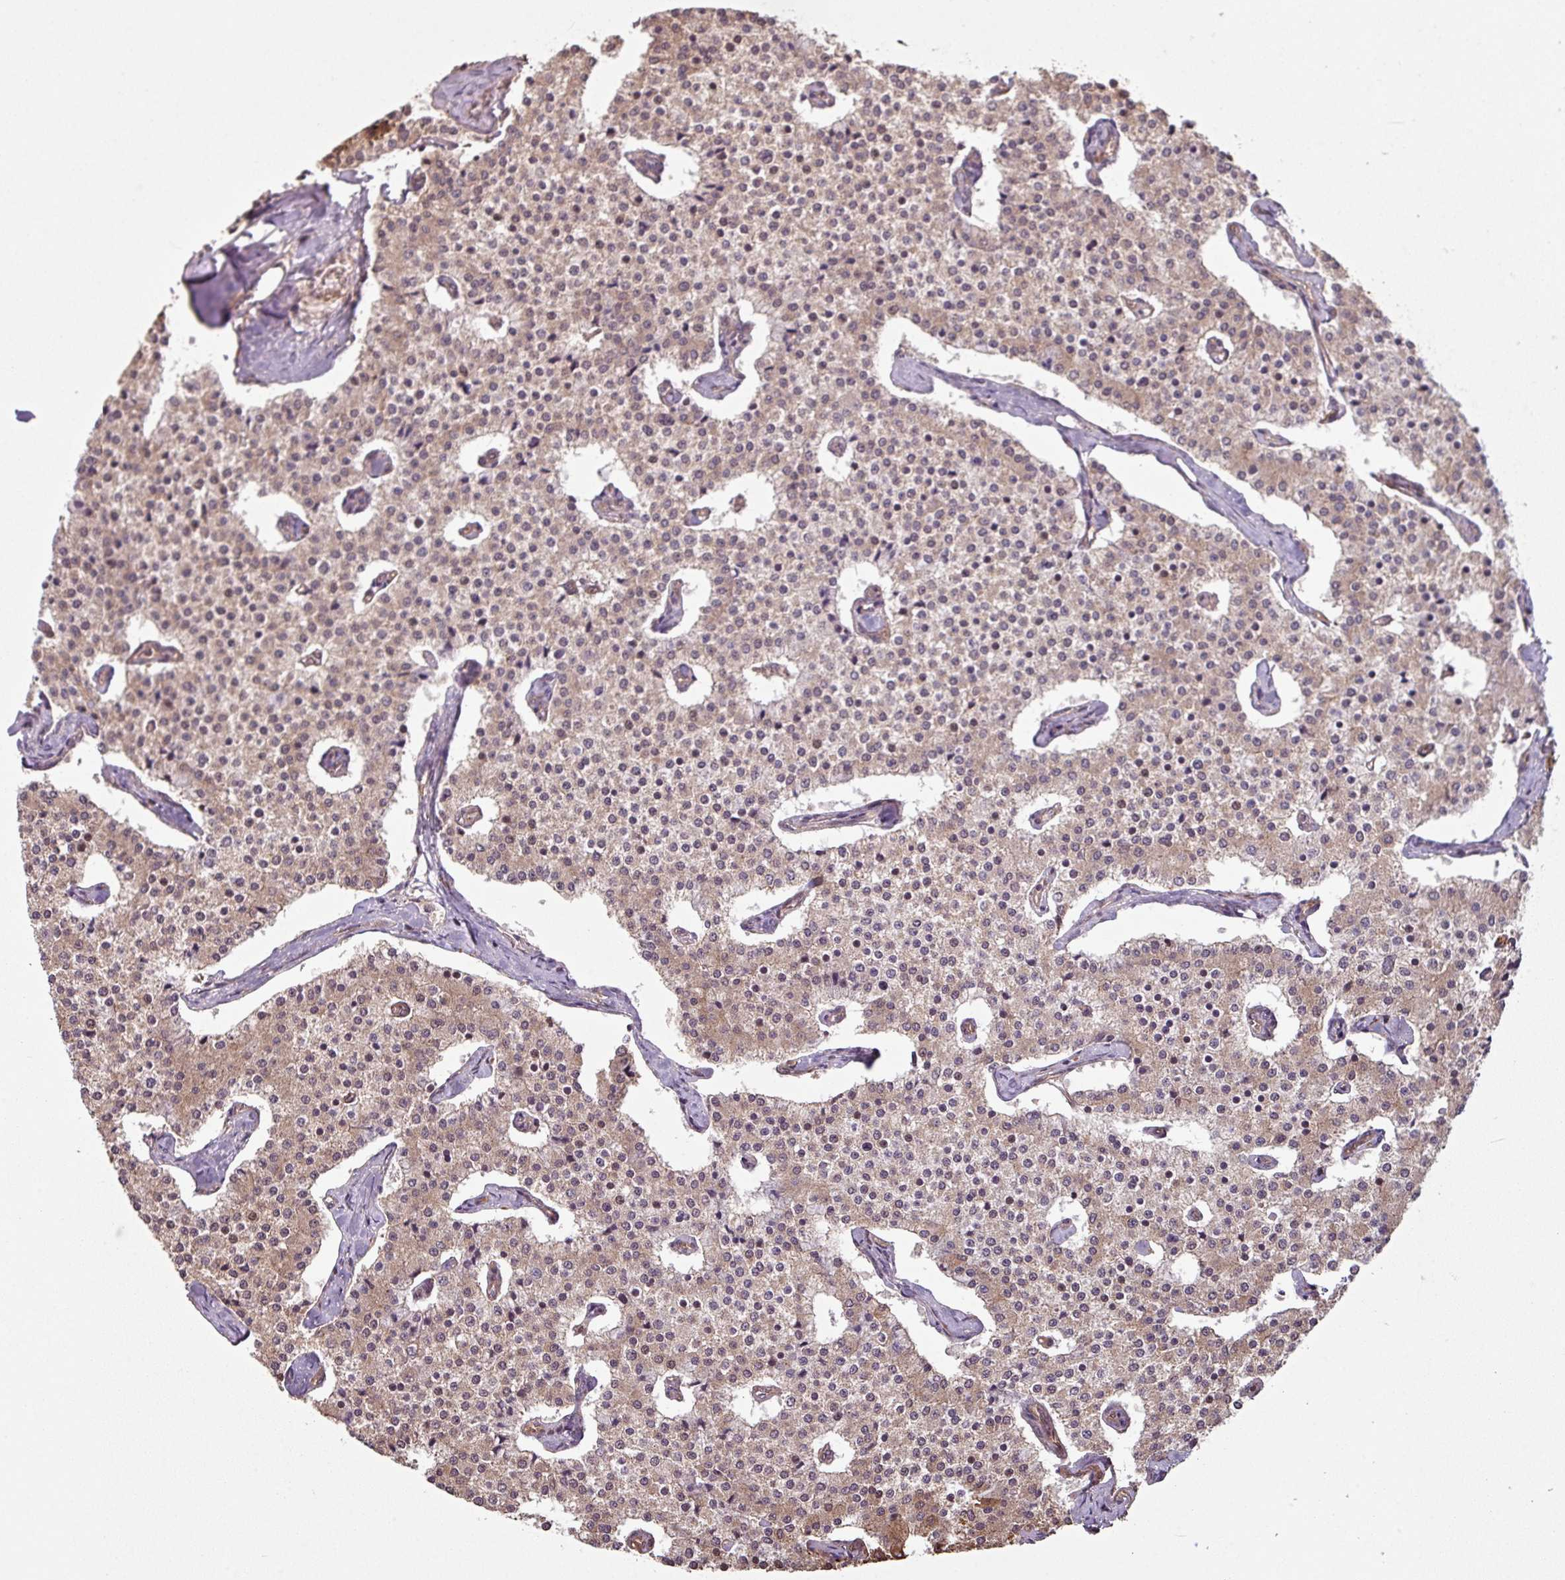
{"staining": {"intensity": "weak", "quantity": ">75%", "location": "cytoplasmic/membranous"}, "tissue": "carcinoid", "cell_type": "Tumor cells", "image_type": "cancer", "snomed": [{"axis": "morphology", "description": "Carcinoid, malignant, NOS"}, {"axis": "topography", "description": "Colon"}], "caption": "IHC photomicrograph of carcinoid (malignant) stained for a protein (brown), which demonstrates low levels of weak cytoplasmic/membranous staining in approximately >75% of tumor cells.", "gene": "NHSL2", "patient": {"sex": "female", "age": 52}}